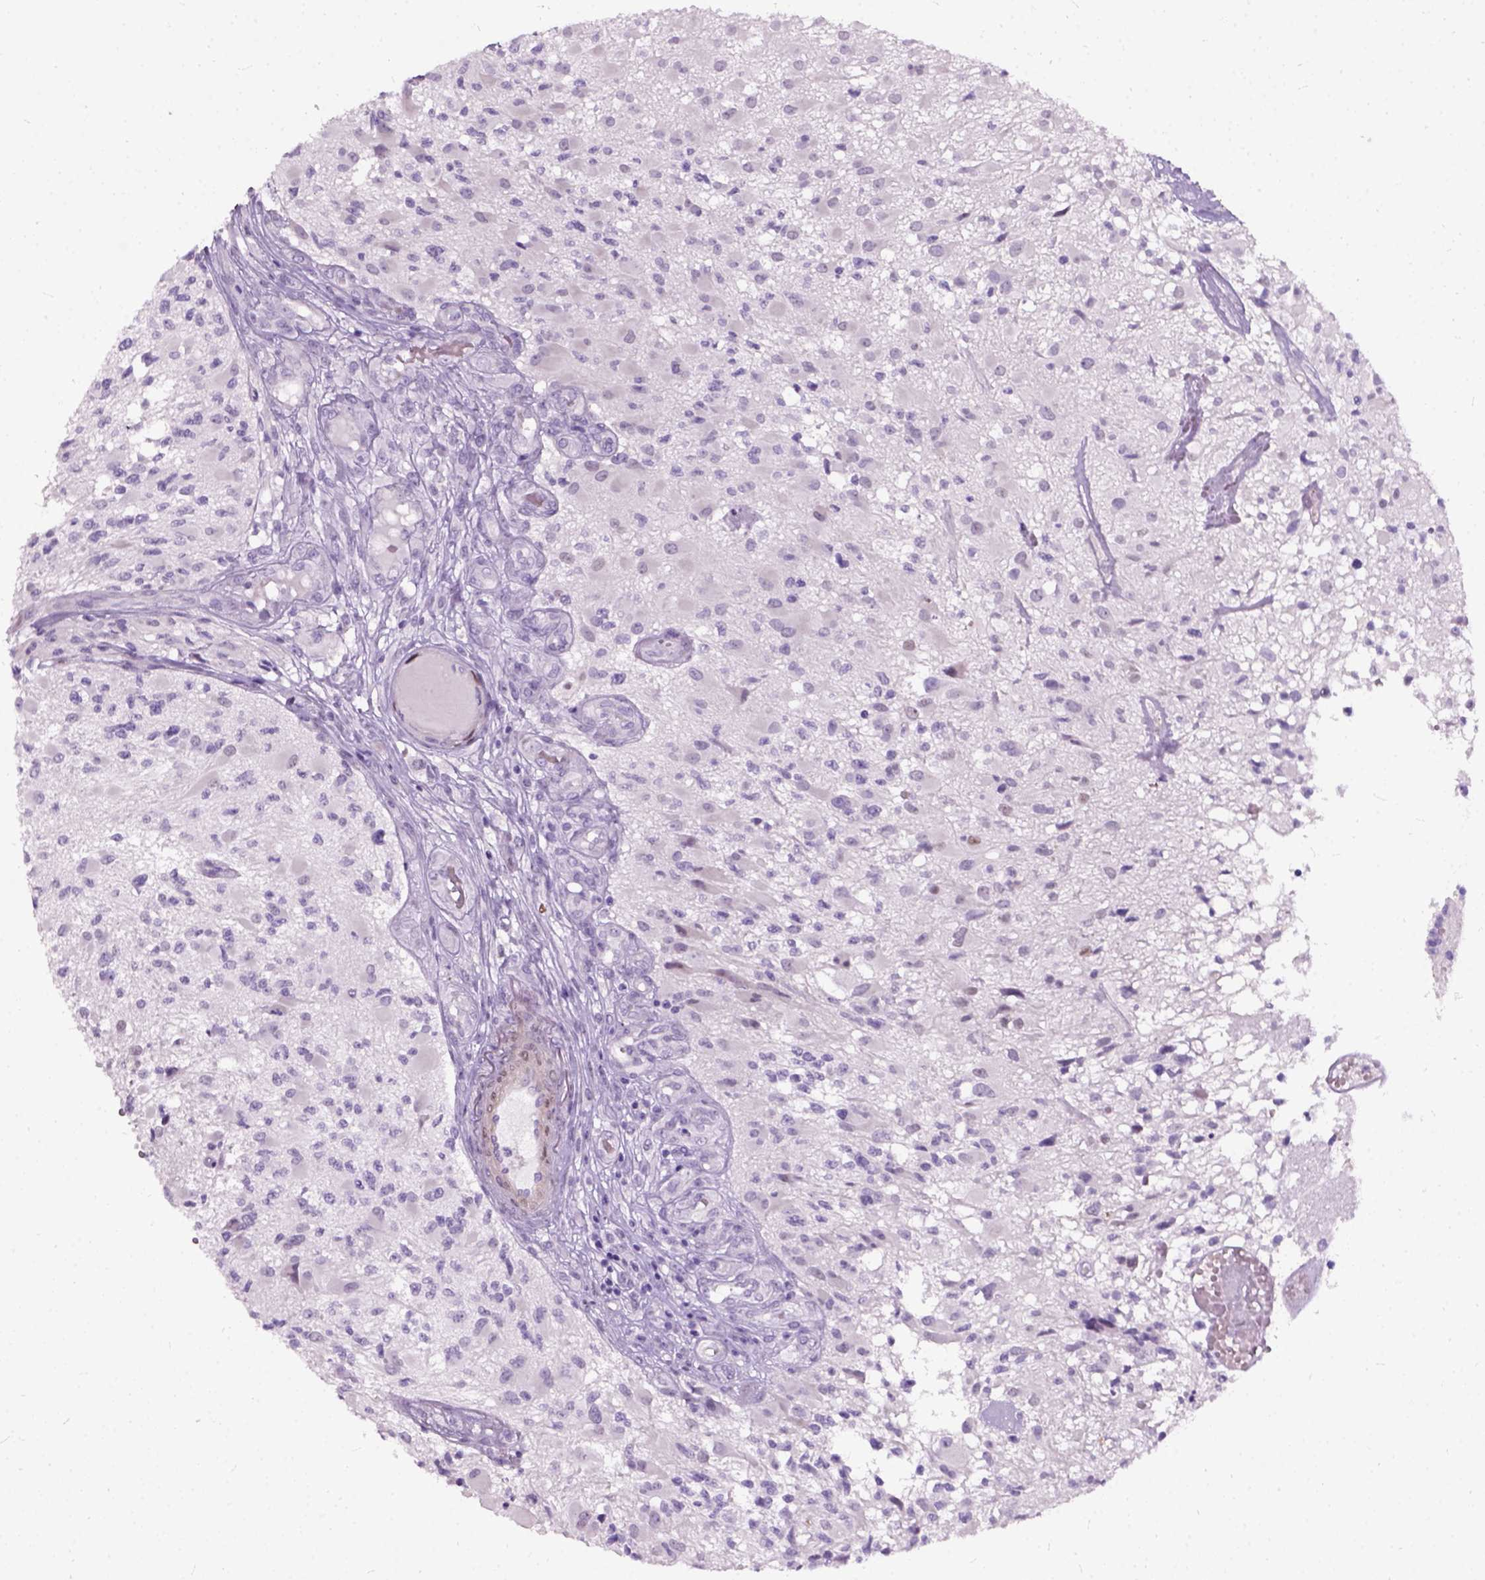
{"staining": {"intensity": "negative", "quantity": "none", "location": "none"}, "tissue": "glioma", "cell_type": "Tumor cells", "image_type": "cancer", "snomed": [{"axis": "morphology", "description": "Glioma, malignant, High grade"}, {"axis": "topography", "description": "Brain"}], "caption": "Immunohistochemistry (IHC) photomicrograph of neoplastic tissue: glioma stained with DAB exhibits no significant protein expression in tumor cells.", "gene": "AXDND1", "patient": {"sex": "female", "age": 63}}